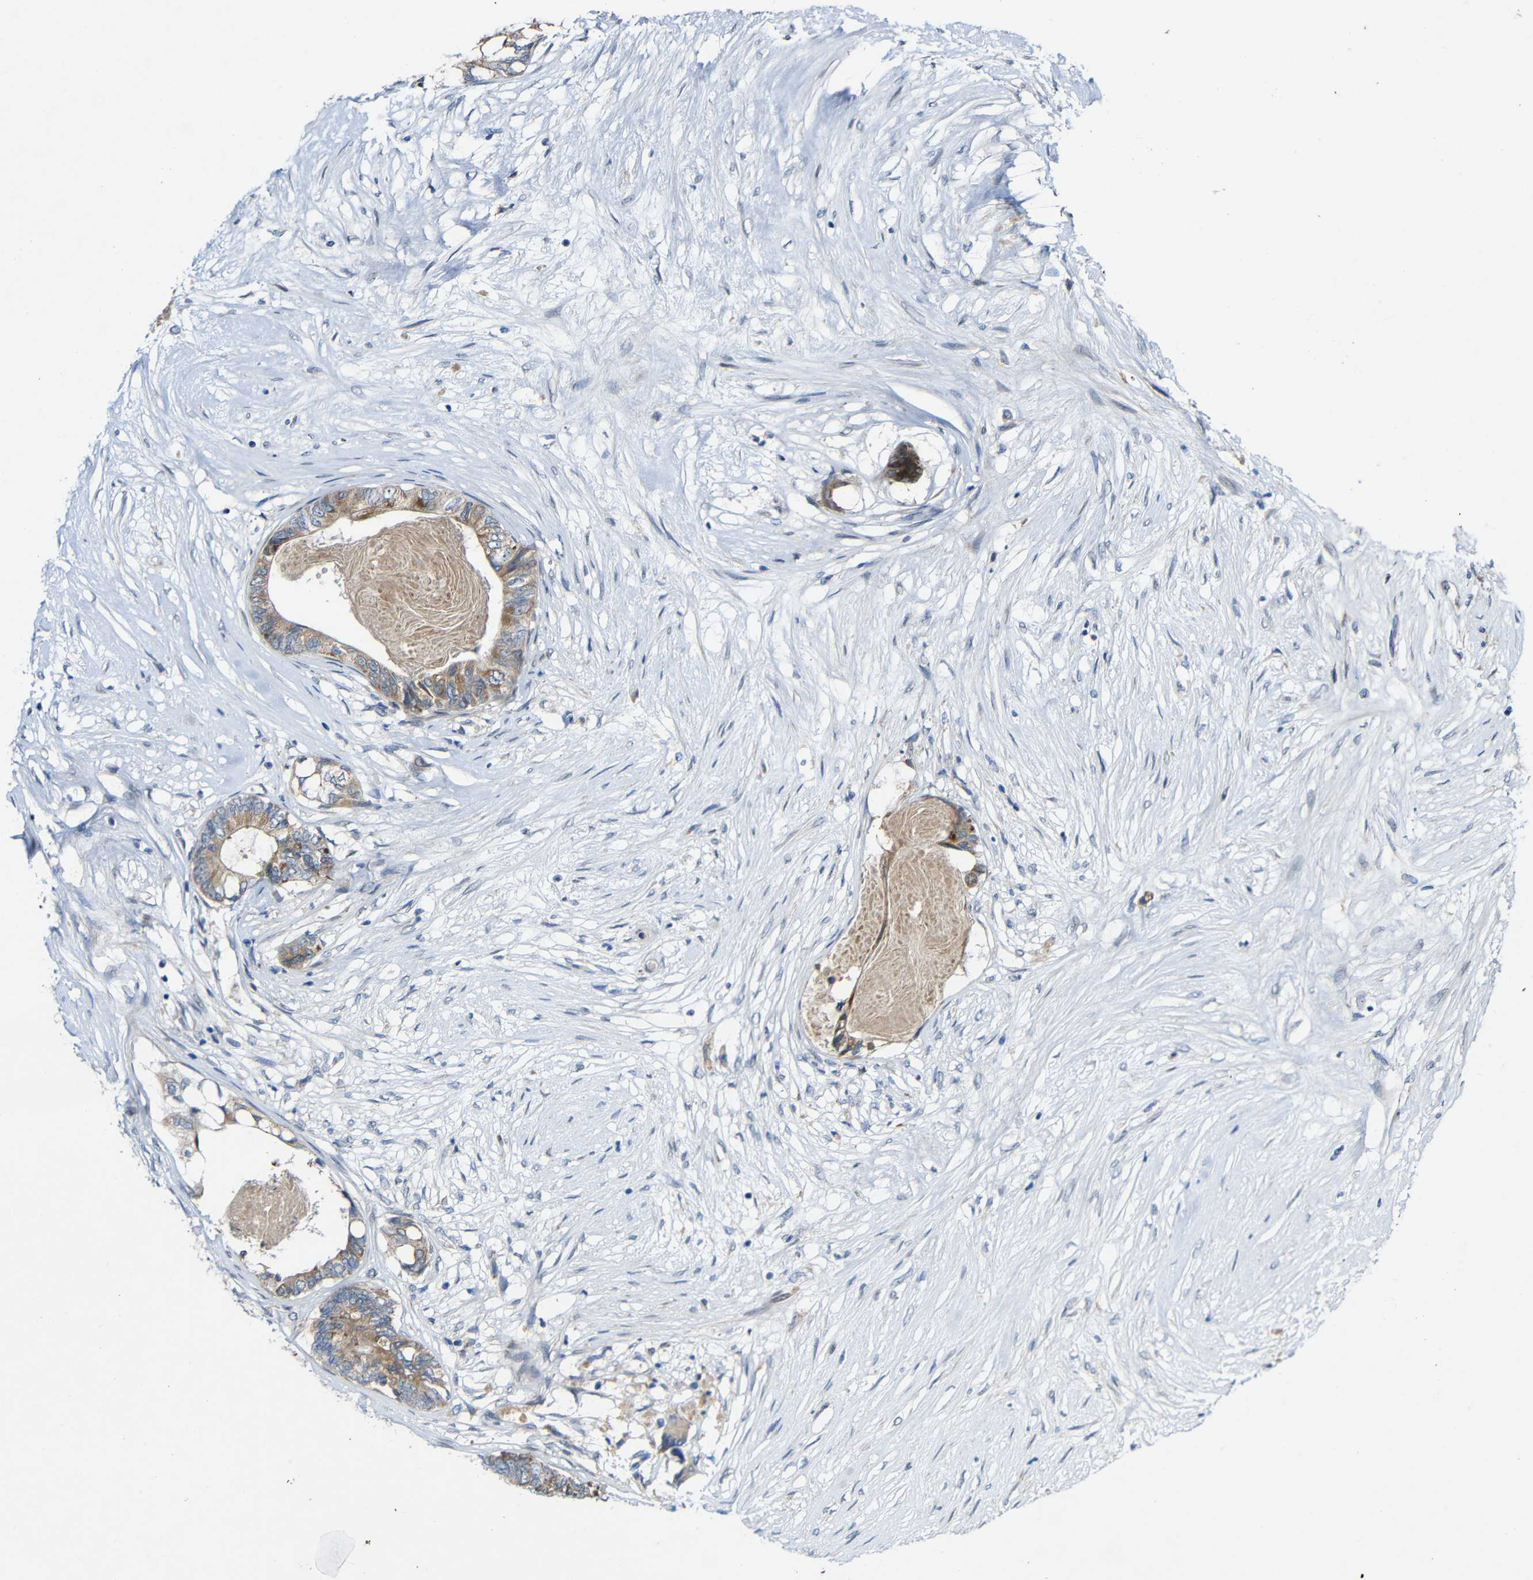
{"staining": {"intensity": "weak", "quantity": ">75%", "location": "cytoplasmic/membranous"}, "tissue": "colorectal cancer", "cell_type": "Tumor cells", "image_type": "cancer", "snomed": [{"axis": "morphology", "description": "Adenocarcinoma, NOS"}, {"axis": "topography", "description": "Rectum"}], "caption": "An immunohistochemistry micrograph of neoplastic tissue is shown. Protein staining in brown labels weak cytoplasmic/membranous positivity in colorectal cancer (adenocarcinoma) within tumor cells.", "gene": "TMEM25", "patient": {"sex": "male", "age": 63}}